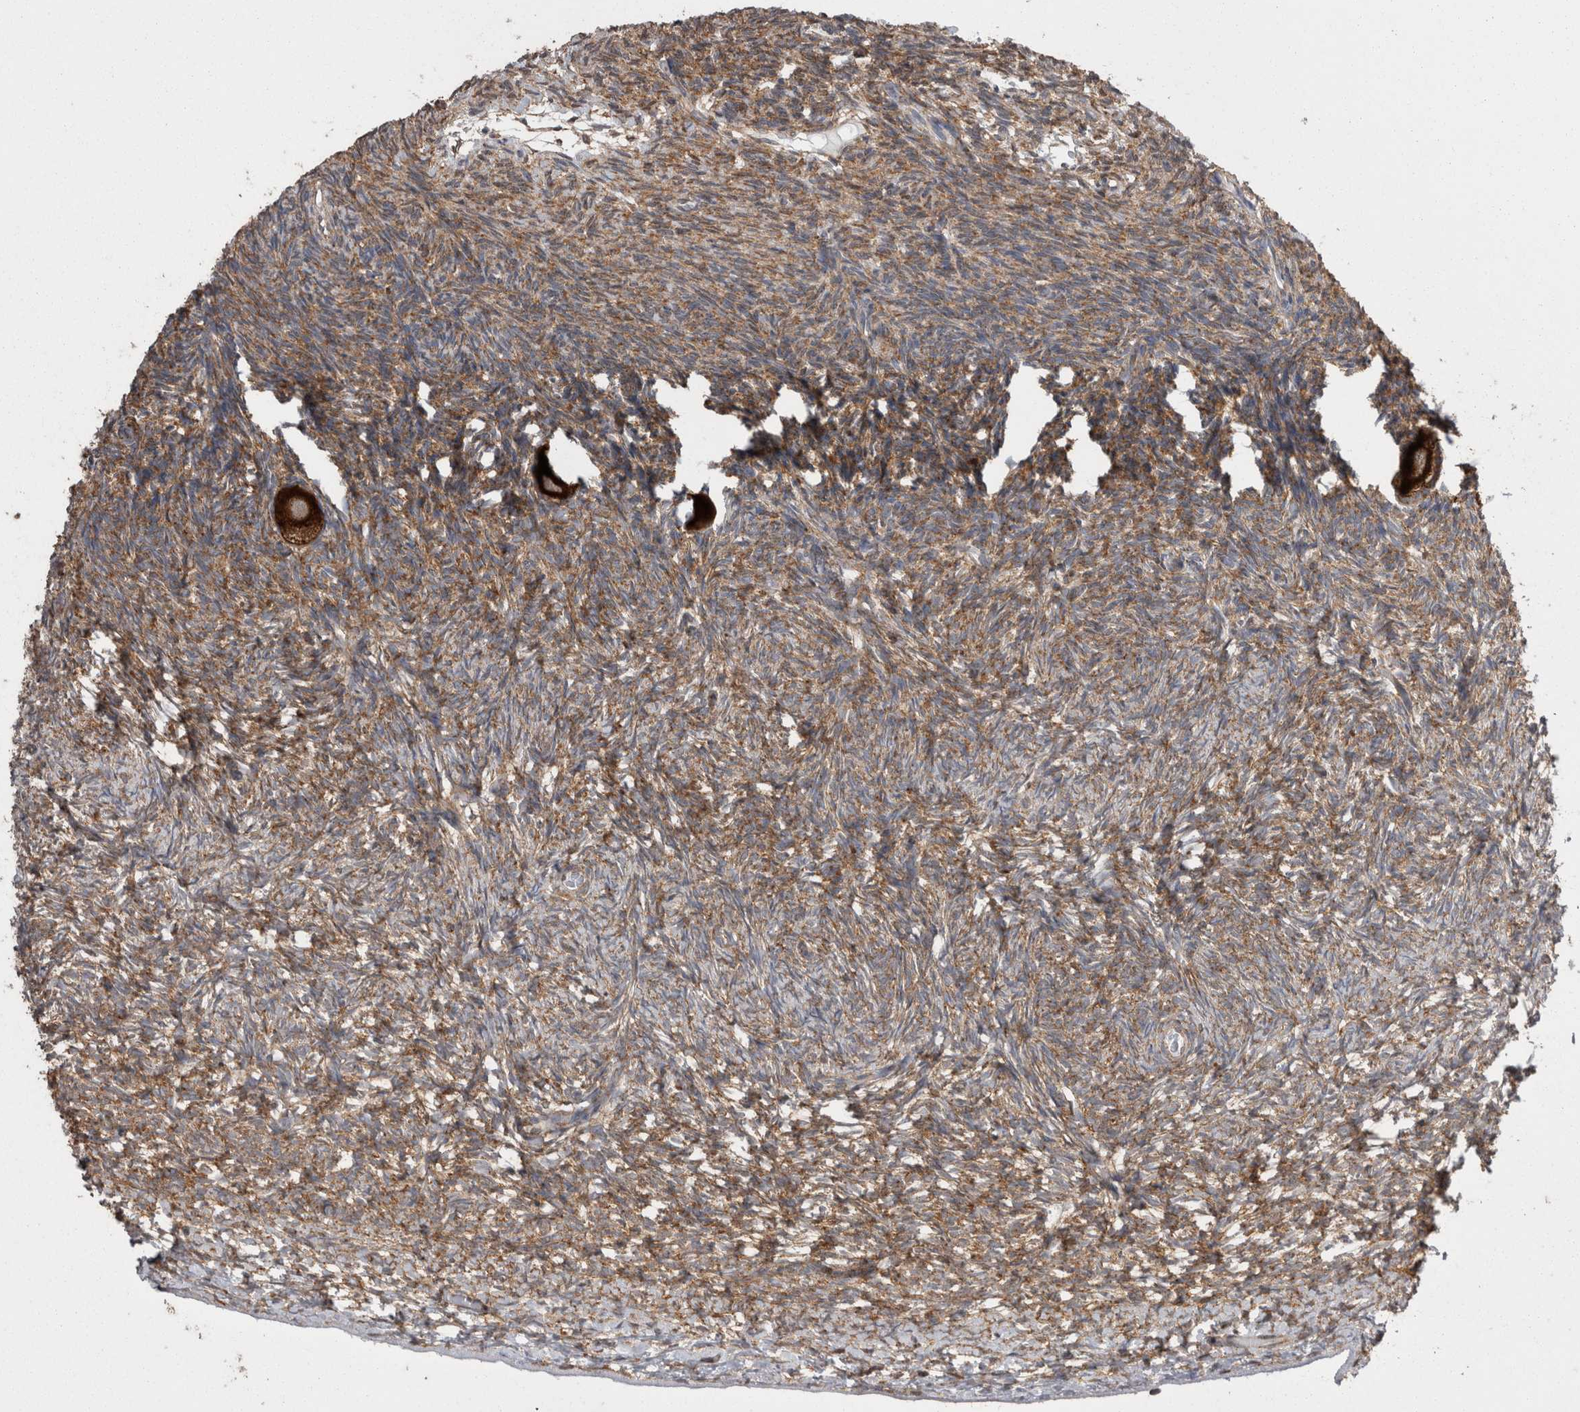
{"staining": {"intensity": "strong", "quantity": ">75%", "location": "cytoplasmic/membranous"}, "tissue": "ovary", "cell_type": "Follicle cells", "image_type": "normal", "snomed": [{"axis": "morphology", "description": "Normal tissue, NOS"}, {"axis": "topography", "description": "Ovary"}], "caption": "Protein staining exhibits strong cytoplasmic/membranous expression in about >75% of follicle cells in benign ovary.", "gene": "DDX6", "patient": {"sex": "female", "age": 34}}